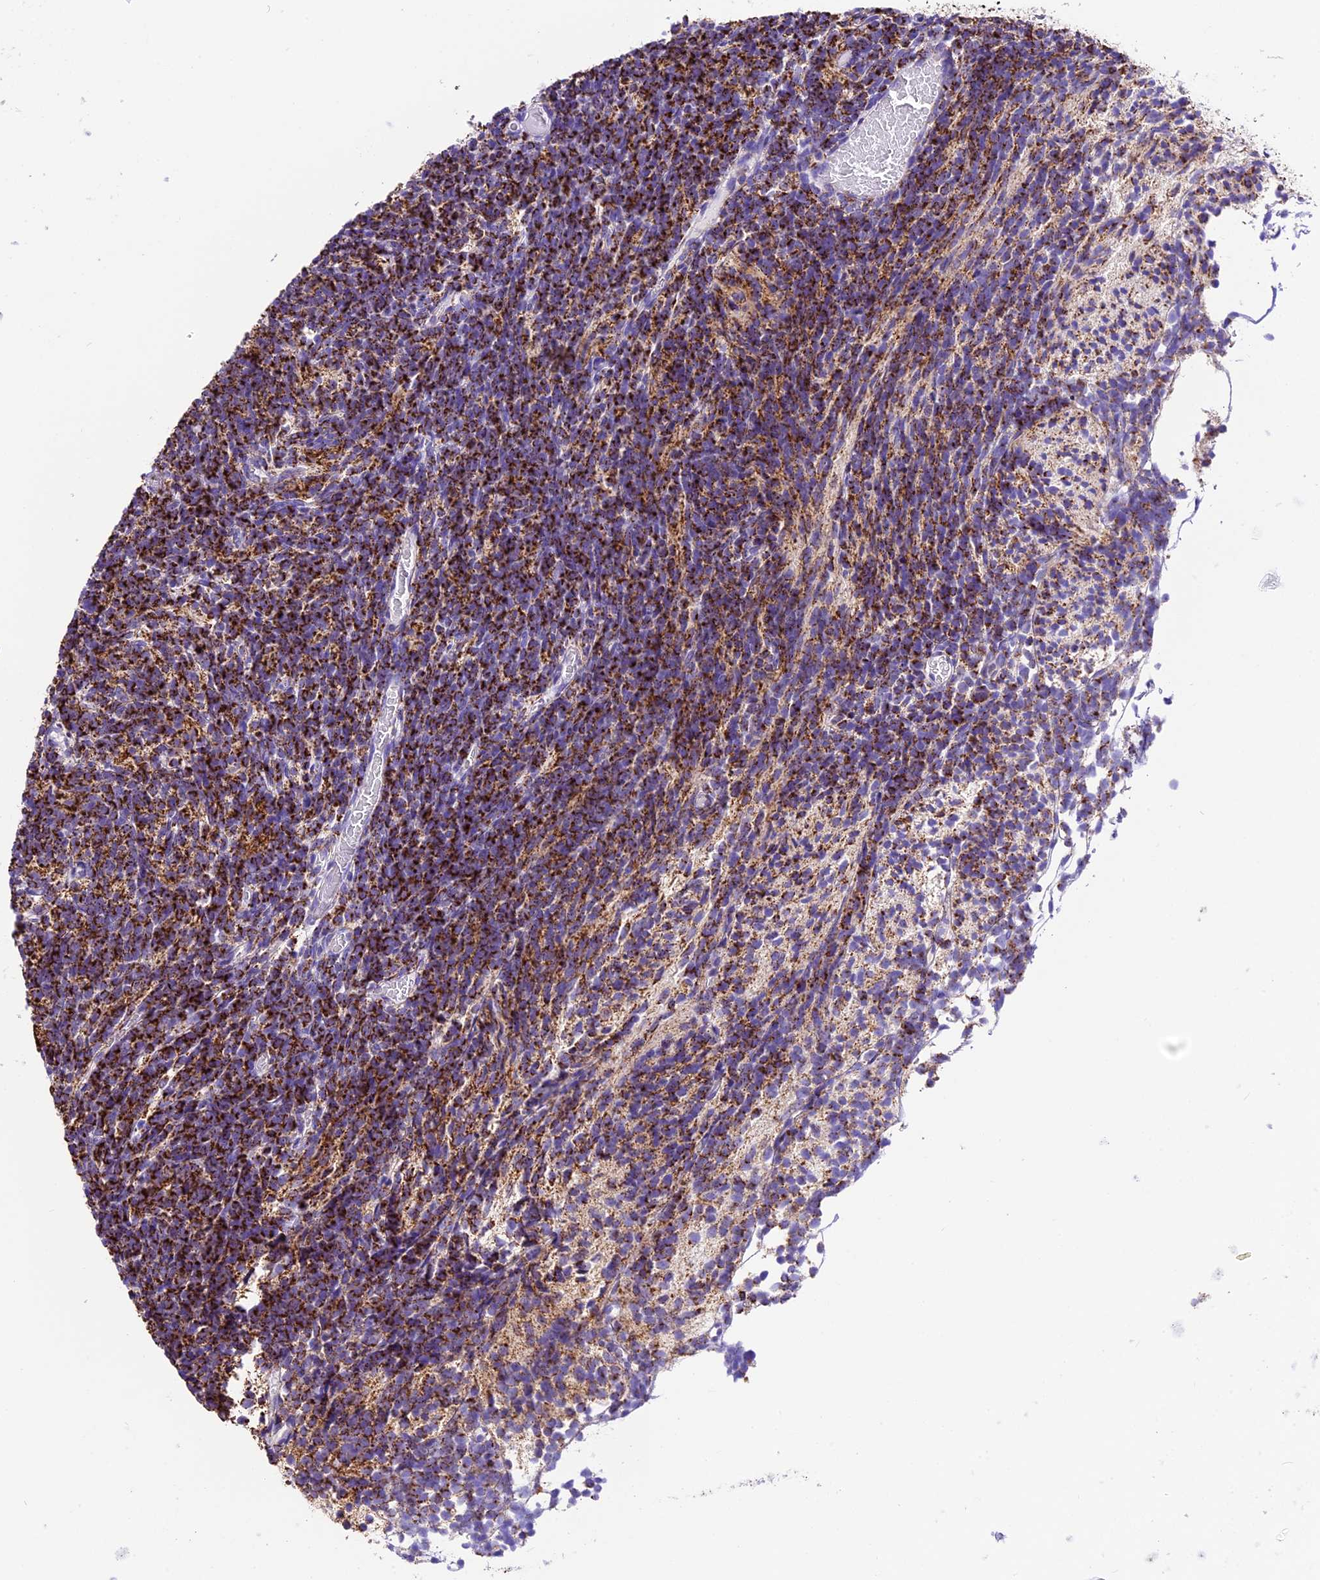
{"staining": {"intensity": "strong", "quantity": ">75%", "location": "cytoplasmic/membranous"}, "tissue": "glioma", "cell_type": "Tumor cells", "image_type": "cancer", "snomed": [{"axis": "morphology", "description": "Glioma, malignant, Low grade"}, {"axis": "topography", "description": "Brain"}], "caption": "Immunohistochemical staining of glioma exhibits strong cytoplasmic/membranous protein staining in about >75% of tumor cells.", "gene": "DCAF5", "patient": {"sex": "female", "age": 1}}